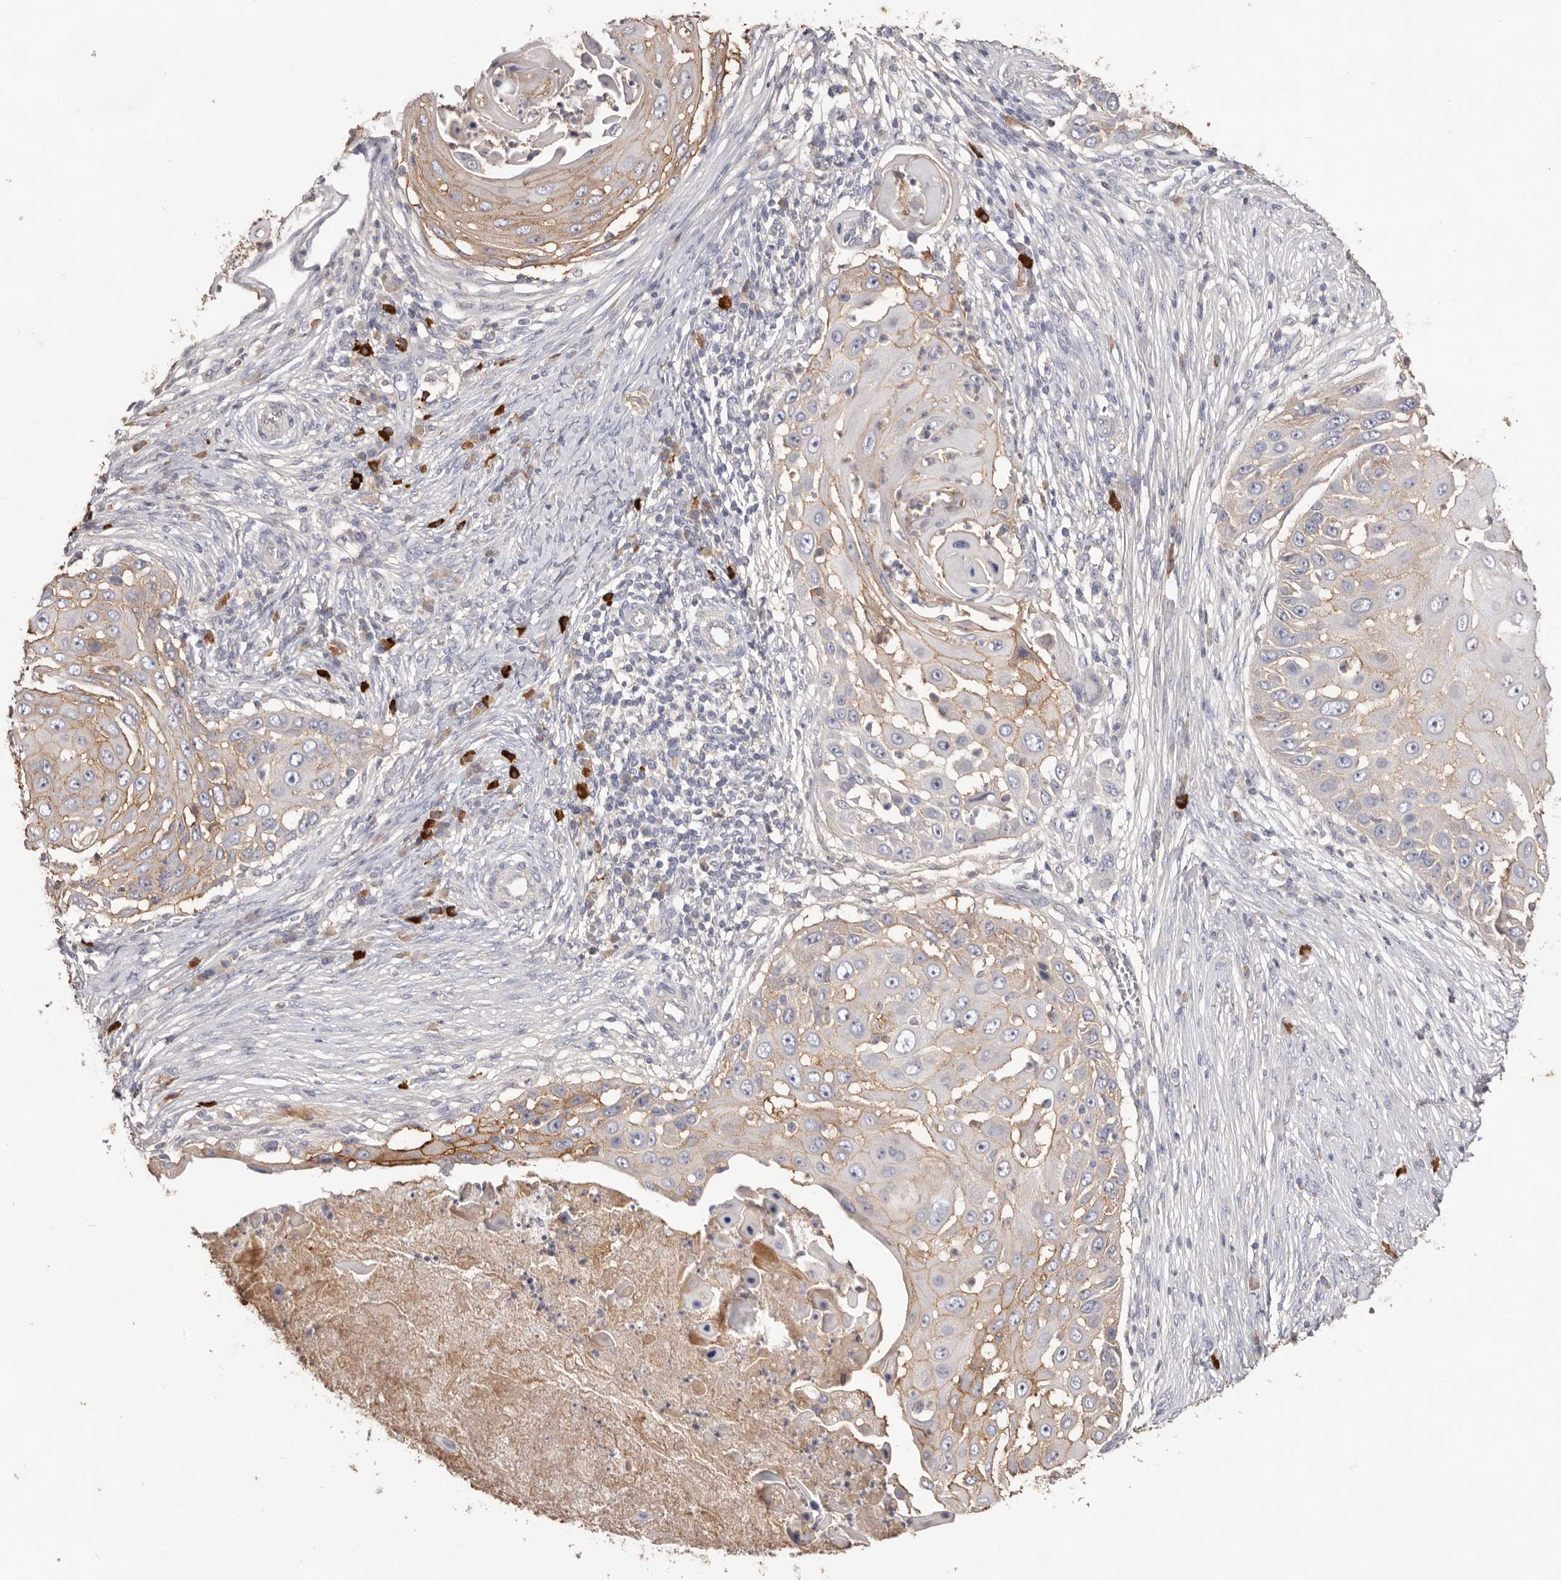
{"staining": {"intensity": "weak", "quantity": "25%-75%", "location": "cytoplasmic/membranous"}, "tissue": "skin cancer", "cell_type": "Tumor cells", "image_type": "cancer", "snomed": [{"axis": "morphology", "description": "Squamous cell carcinoma, NOS"}, {"axis": "topography", "description": "Skin"}], "caption": "DAB (3,3'-diaminobenzidine) immunohistochemical staining of skin squamous cell carcinoma exhibits weak cytoplasmic/membranous protein staining in approximately 25%-75% of tumor cells.", "gene": "HCAR2", "patient": {"sex": "female", "age": 44}}